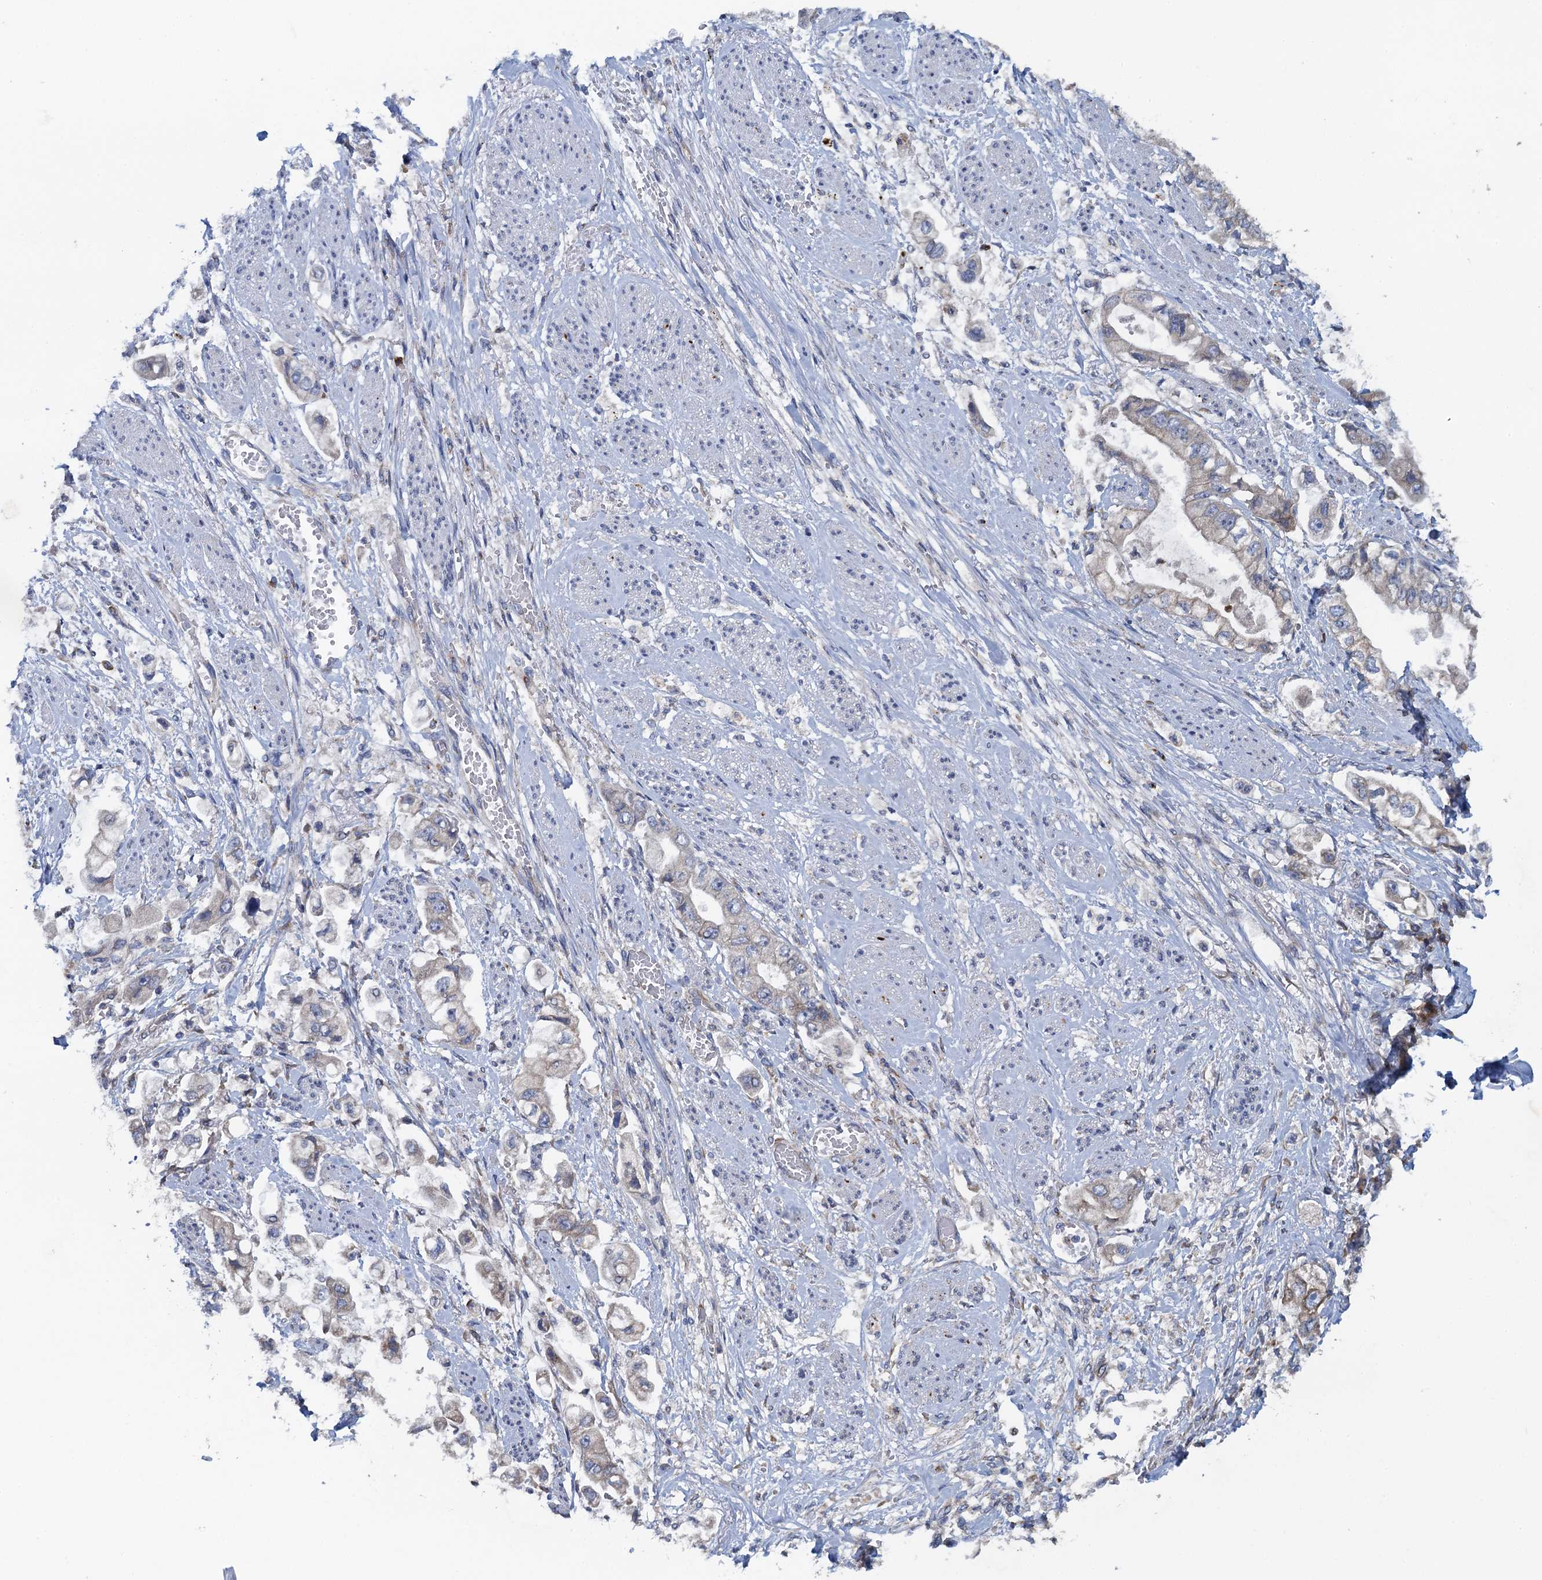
{"staining": {"intensity": "negative", "quantity": "none", "location": "none"}, "tissue": "stomach cancer", "cell_type": "Tumor cells", "image_type": "cancer", "snomed": [{"axis": "morphology", "description": "Adenocarcinoma, NOS"}, {"axis": "topography", "description": "Stomach"}], "caption": "Stomach adenocarcinoma was stained to show a protein in brown. There is no significant positivity in tumor cells.", "gene": "ADCY9", "patient": {"sex": "male", "age": 62}}